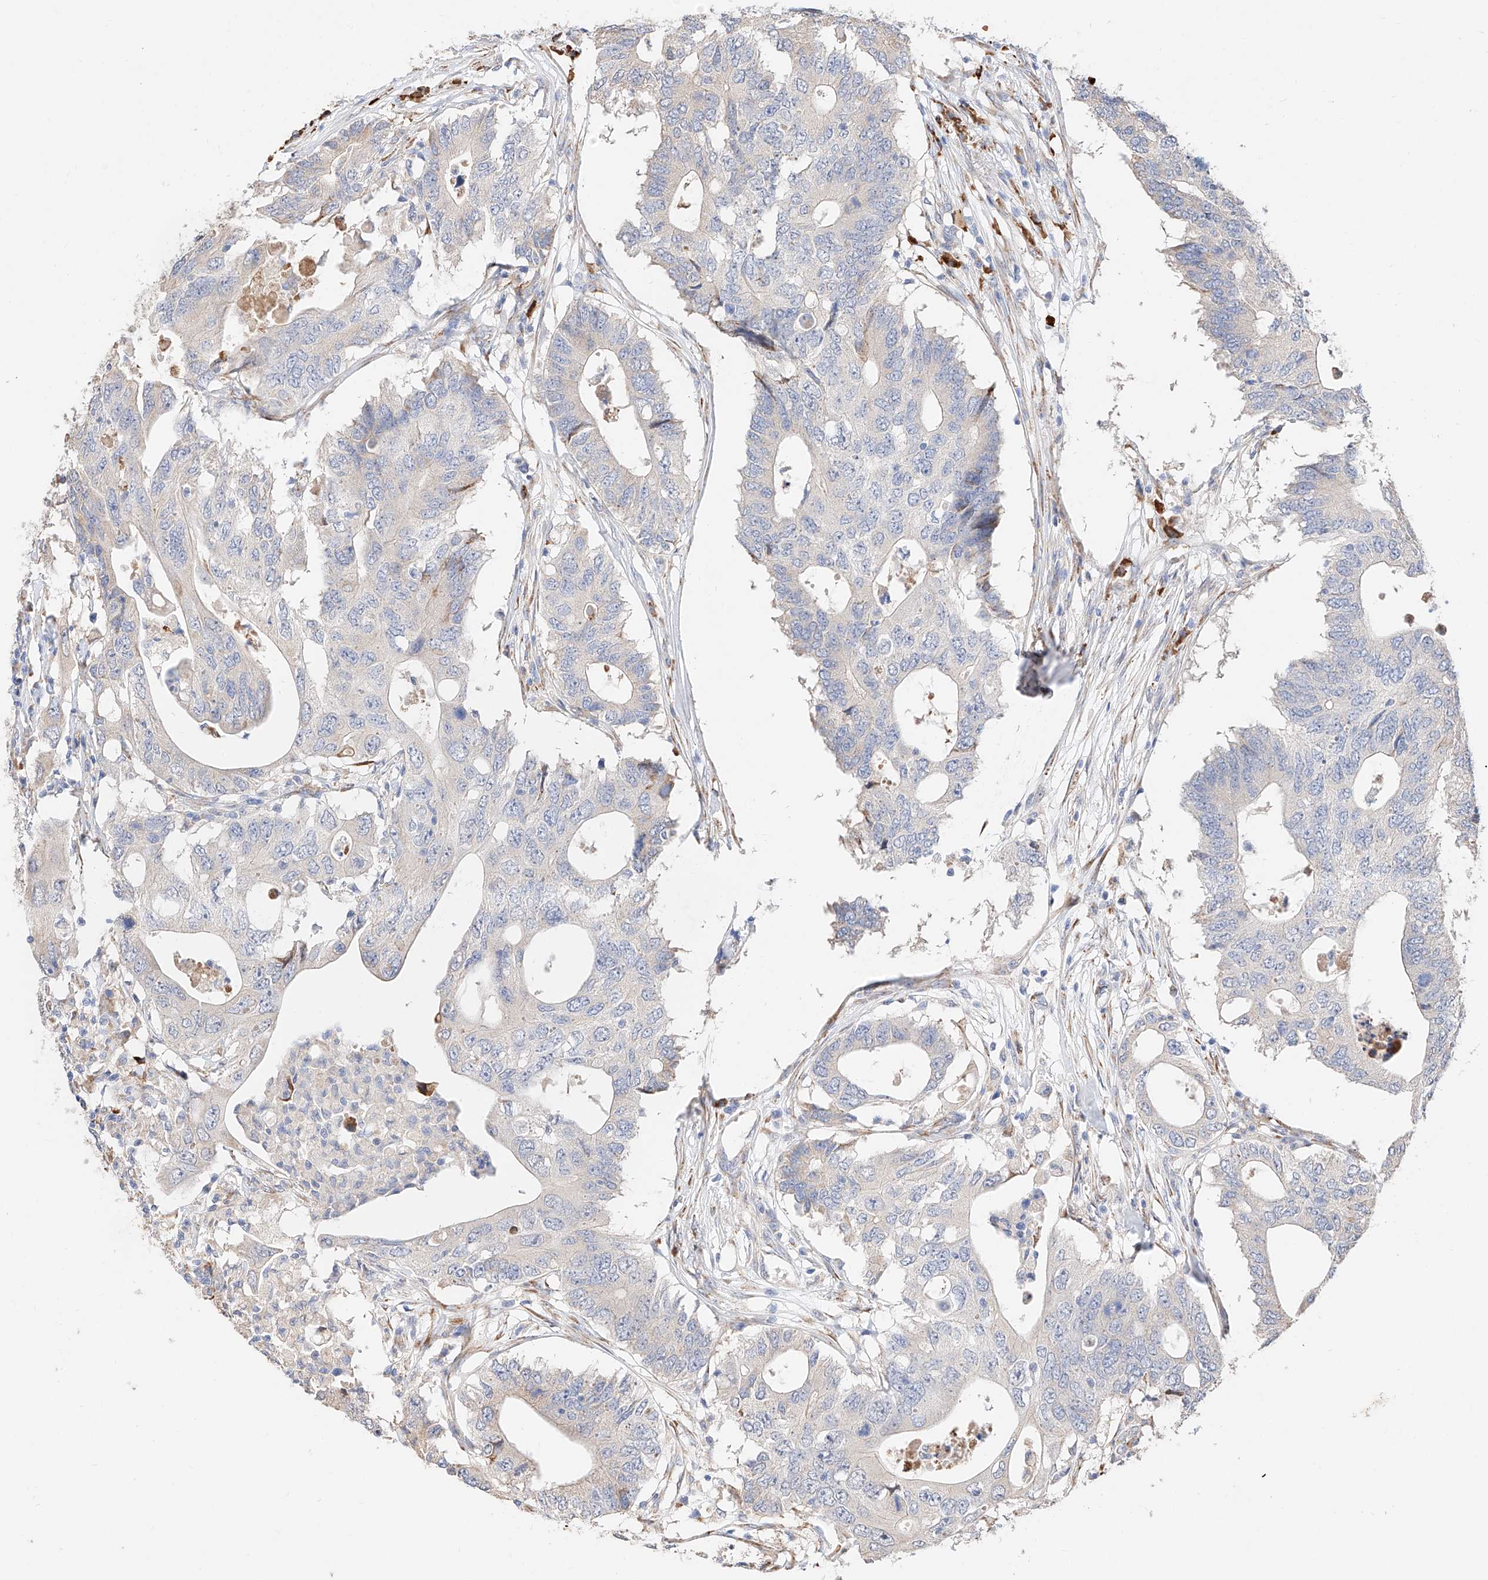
{"staining": {"intensity": "negative", "quantity": "none", "location": "none"}, "tissue": "colorectal cancer", "cell_type": "Tumor cells", "image_type": "cancer", "snomed": [{"axis": "morphology", "description": "Adenocarcinoma, NOS"}, {"axis": "topography", "description": "Colon"}], "caption": "A high-resolution micrograph shows immunohistochemistry staining of adenocarcinoma (colorectal), which exhibits no significant staining in tumor cells. (DAB (3,3'-diaminobenzidine) immunohistochemistry (IHC) visualized using brightfield microscopy, high magnification).", "gene": "ATP9B", "patient": {"sex": "male", "age": 71}}